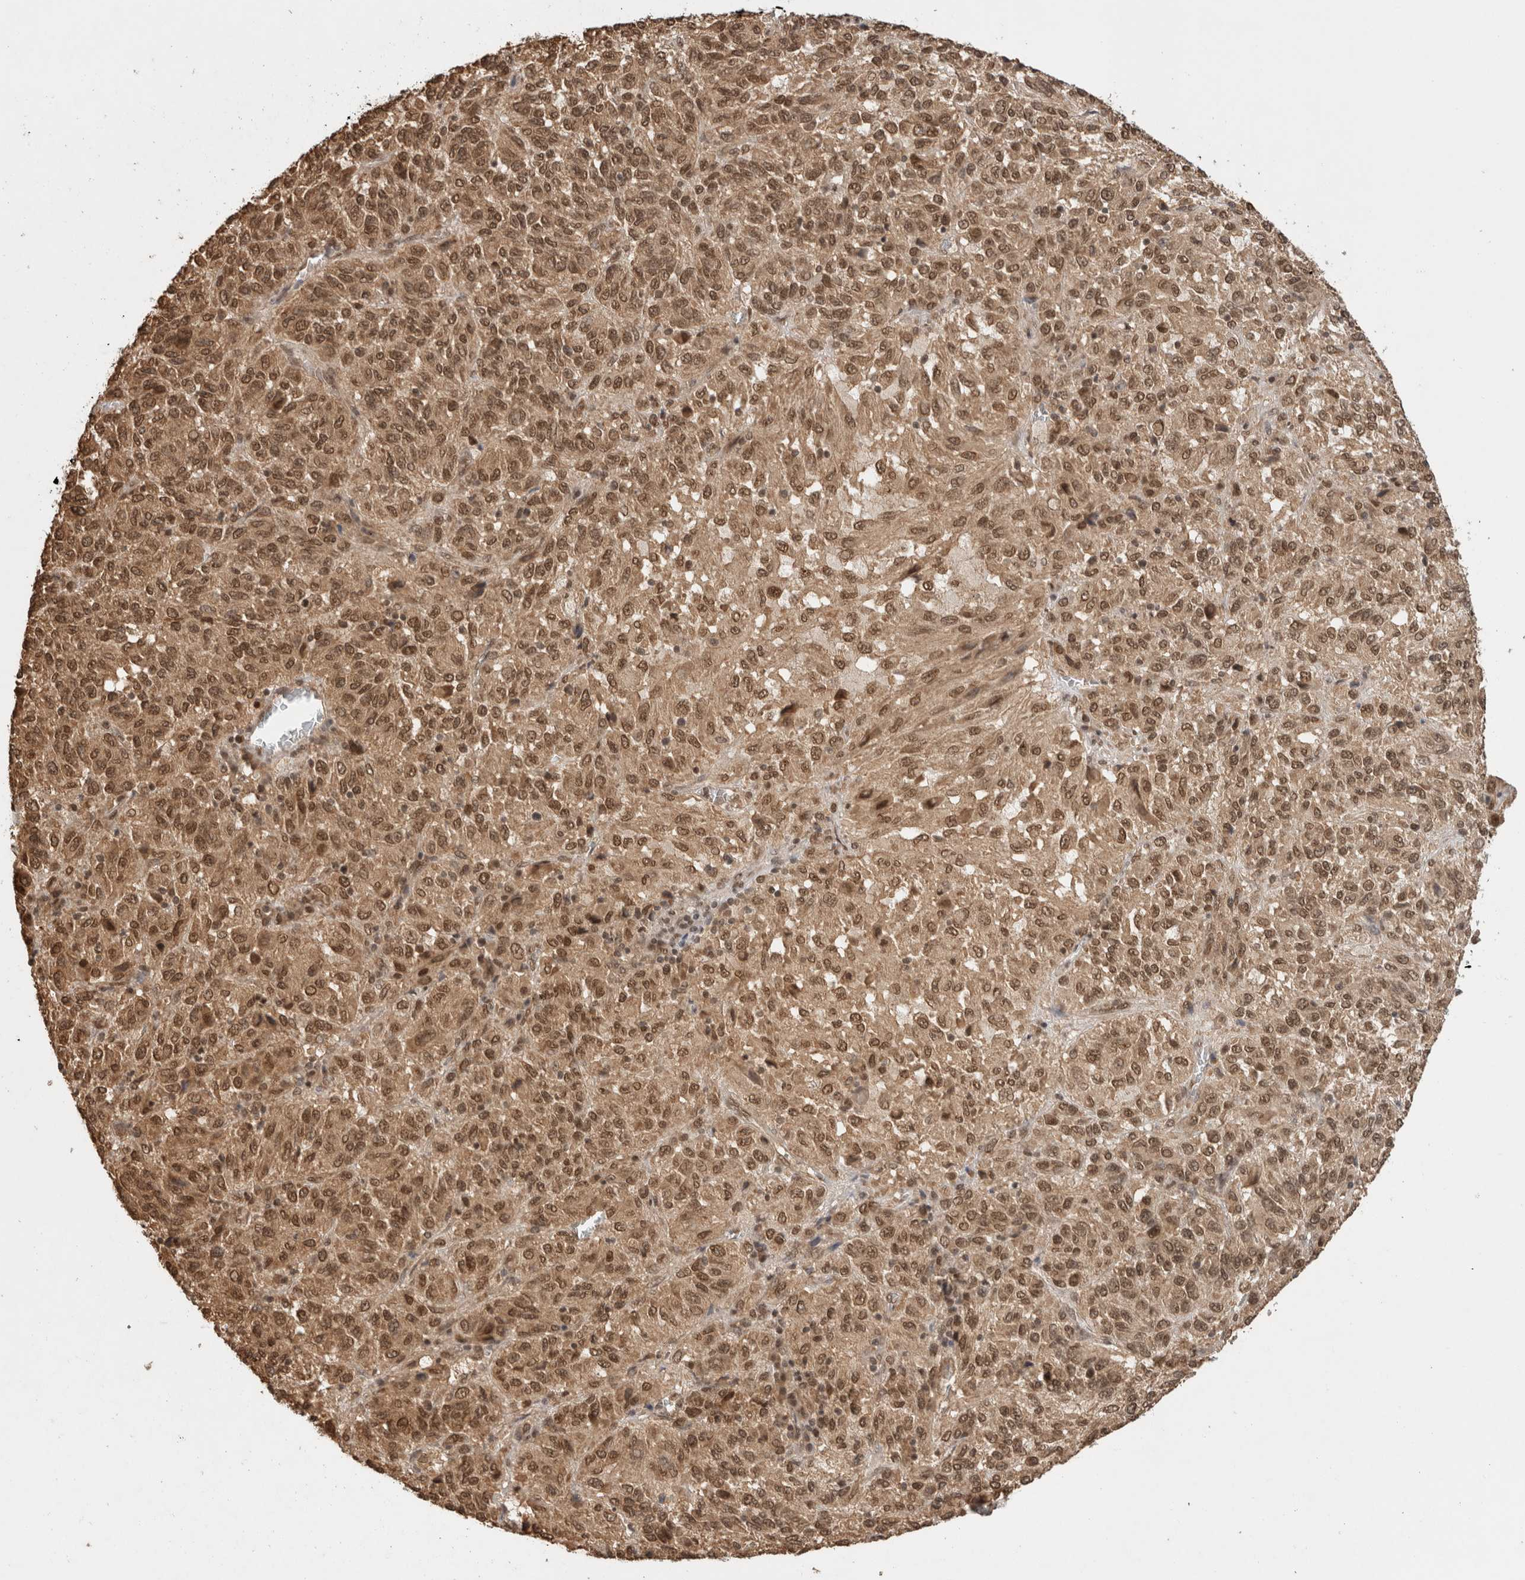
{"staining": {"intensity": "moderate", "quantity": ">75%", "location": "cytoplasmic/membranous,nuclear"}, "tissue": "melanoma", "cell_type": "Tumor cells", "image_type": "cancer", "snomed": [{"axis": "morphology", "description": "Malignant melanoma, Metastatic site"}, {"axis": "topography", "description": "Lung"}], "caption": "Protein positivity by IHC displays moderate cytoplasmic/membranous and nuclear staining in about >75% of tumor cells in melanoma. (IHC, brightfield microscopy, high magnification).", "gene": "C1orf21", "patient": {"sex": "male", "age": 64}}